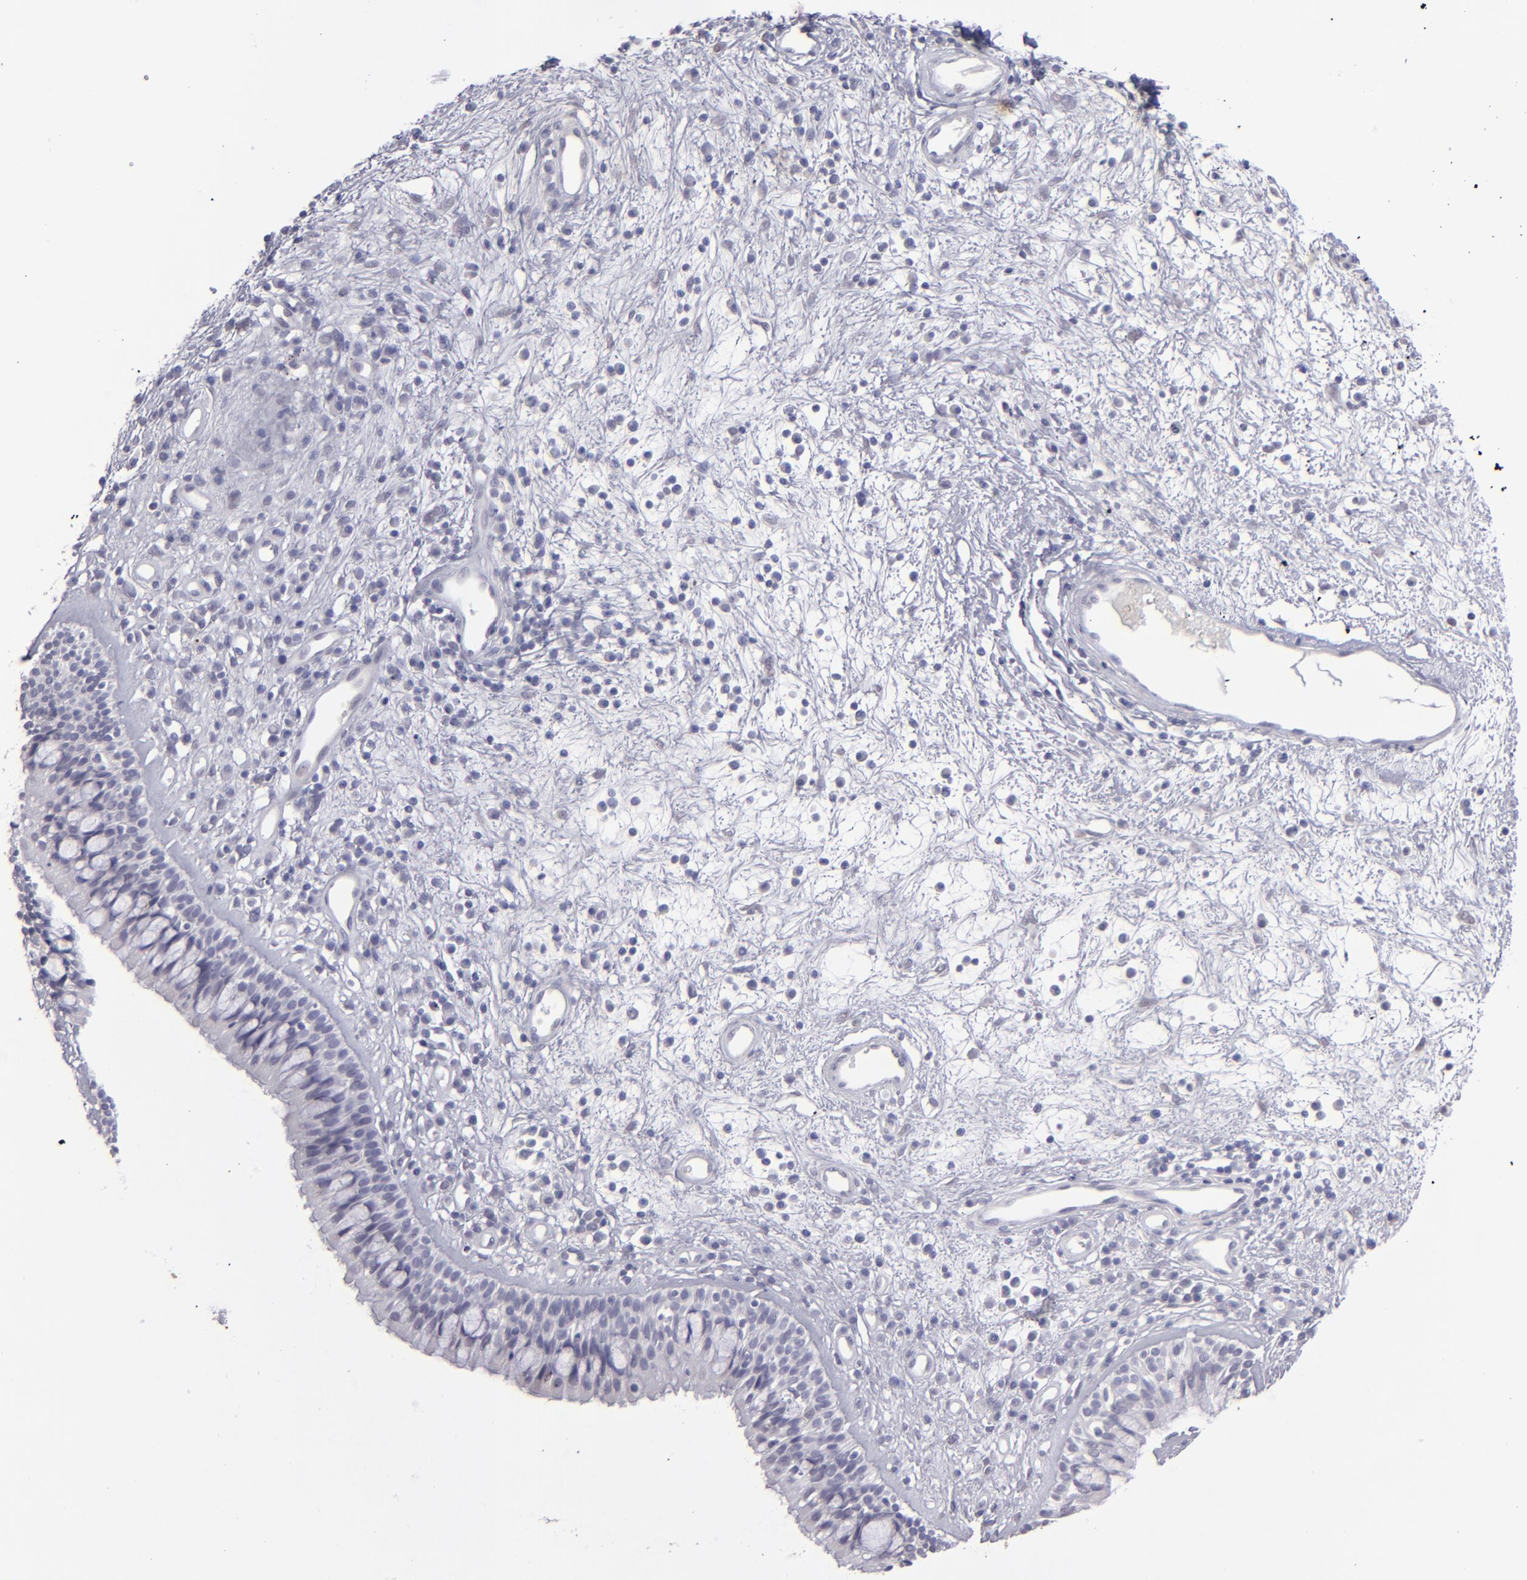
{"staining": {"intensity": "negative", "quantity": "none", "location": "none"}, "tissue": "nasopharynx", "cell_type": "Respiratory epithelial cells", "image_type": "normal", "snomed": [{"axis": "morphology", "description": "Normal tissue, NOS"}, {"axis": "morphology", "description": "Inflammation, NOS"}, {"axis": "topography", "description": "Nasopharynx"}], "caption": "This histopathology image is of unremarkable nasopharynx stained with IHC to label a protein in brown with the nuclei are counter-stained blue. There is no expression in respiratory epithelial cells.", "gene": "ALDOB", "patient": {"sex": "male", "age": 48}}